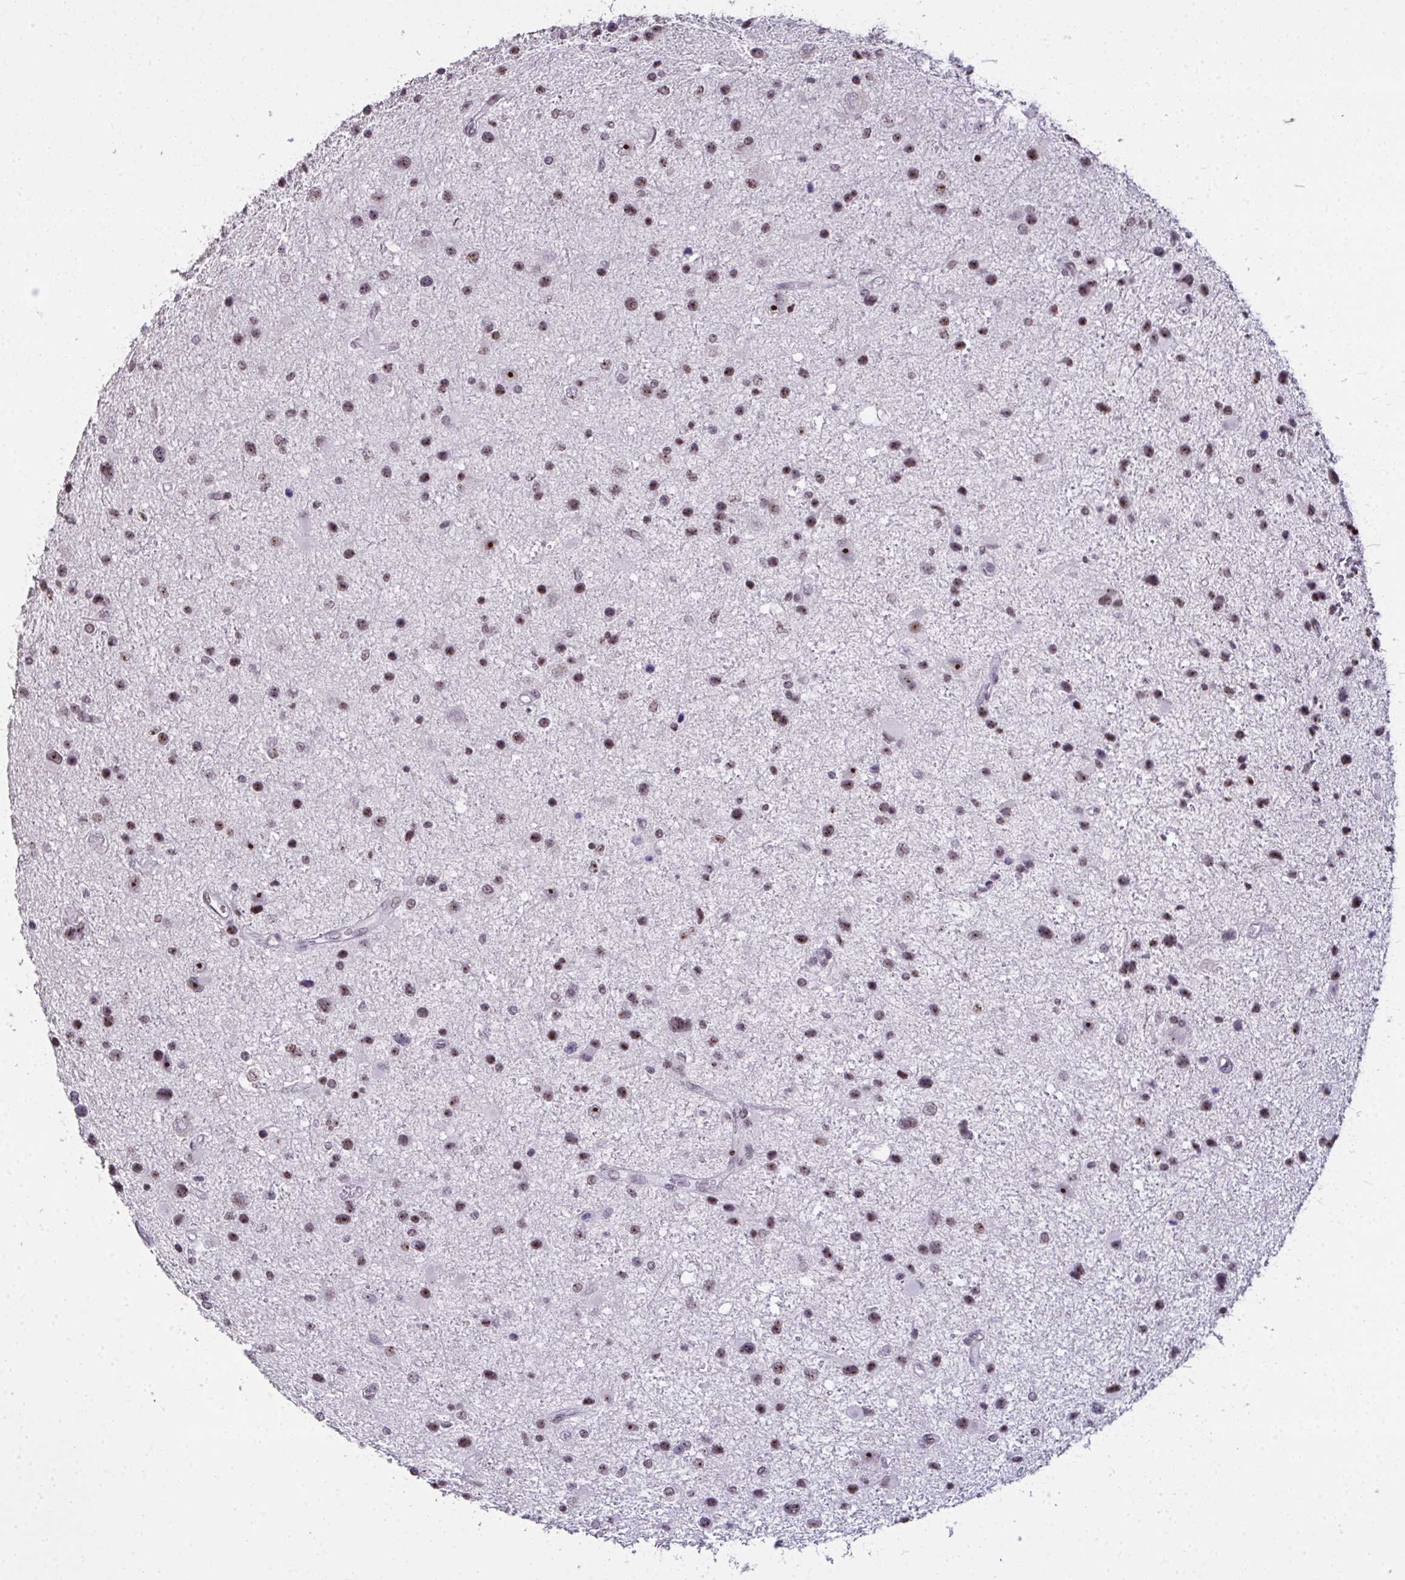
{"staining": {"intensity": "moderate", "quantity": ">75%", "location": "nuclear"}, "tissue": "glioma", "cell_type": "Tumor cells", "image_type": "cancer", "snomed": [{"axis": "morphology", "description": "Glioma, malignant, Low grade"}, {"axis": "topography", "description": "Brain"}], "caption": "This photomicrograph shows glioma stained with immunohistochemistry to label a protein in brown. The nuclear of tumor cells show moderate positivity for the protein. Nuclei are counter-stained blue.", "gene": "ZNF800", "patient": {"sex": "female", "age": 32}}